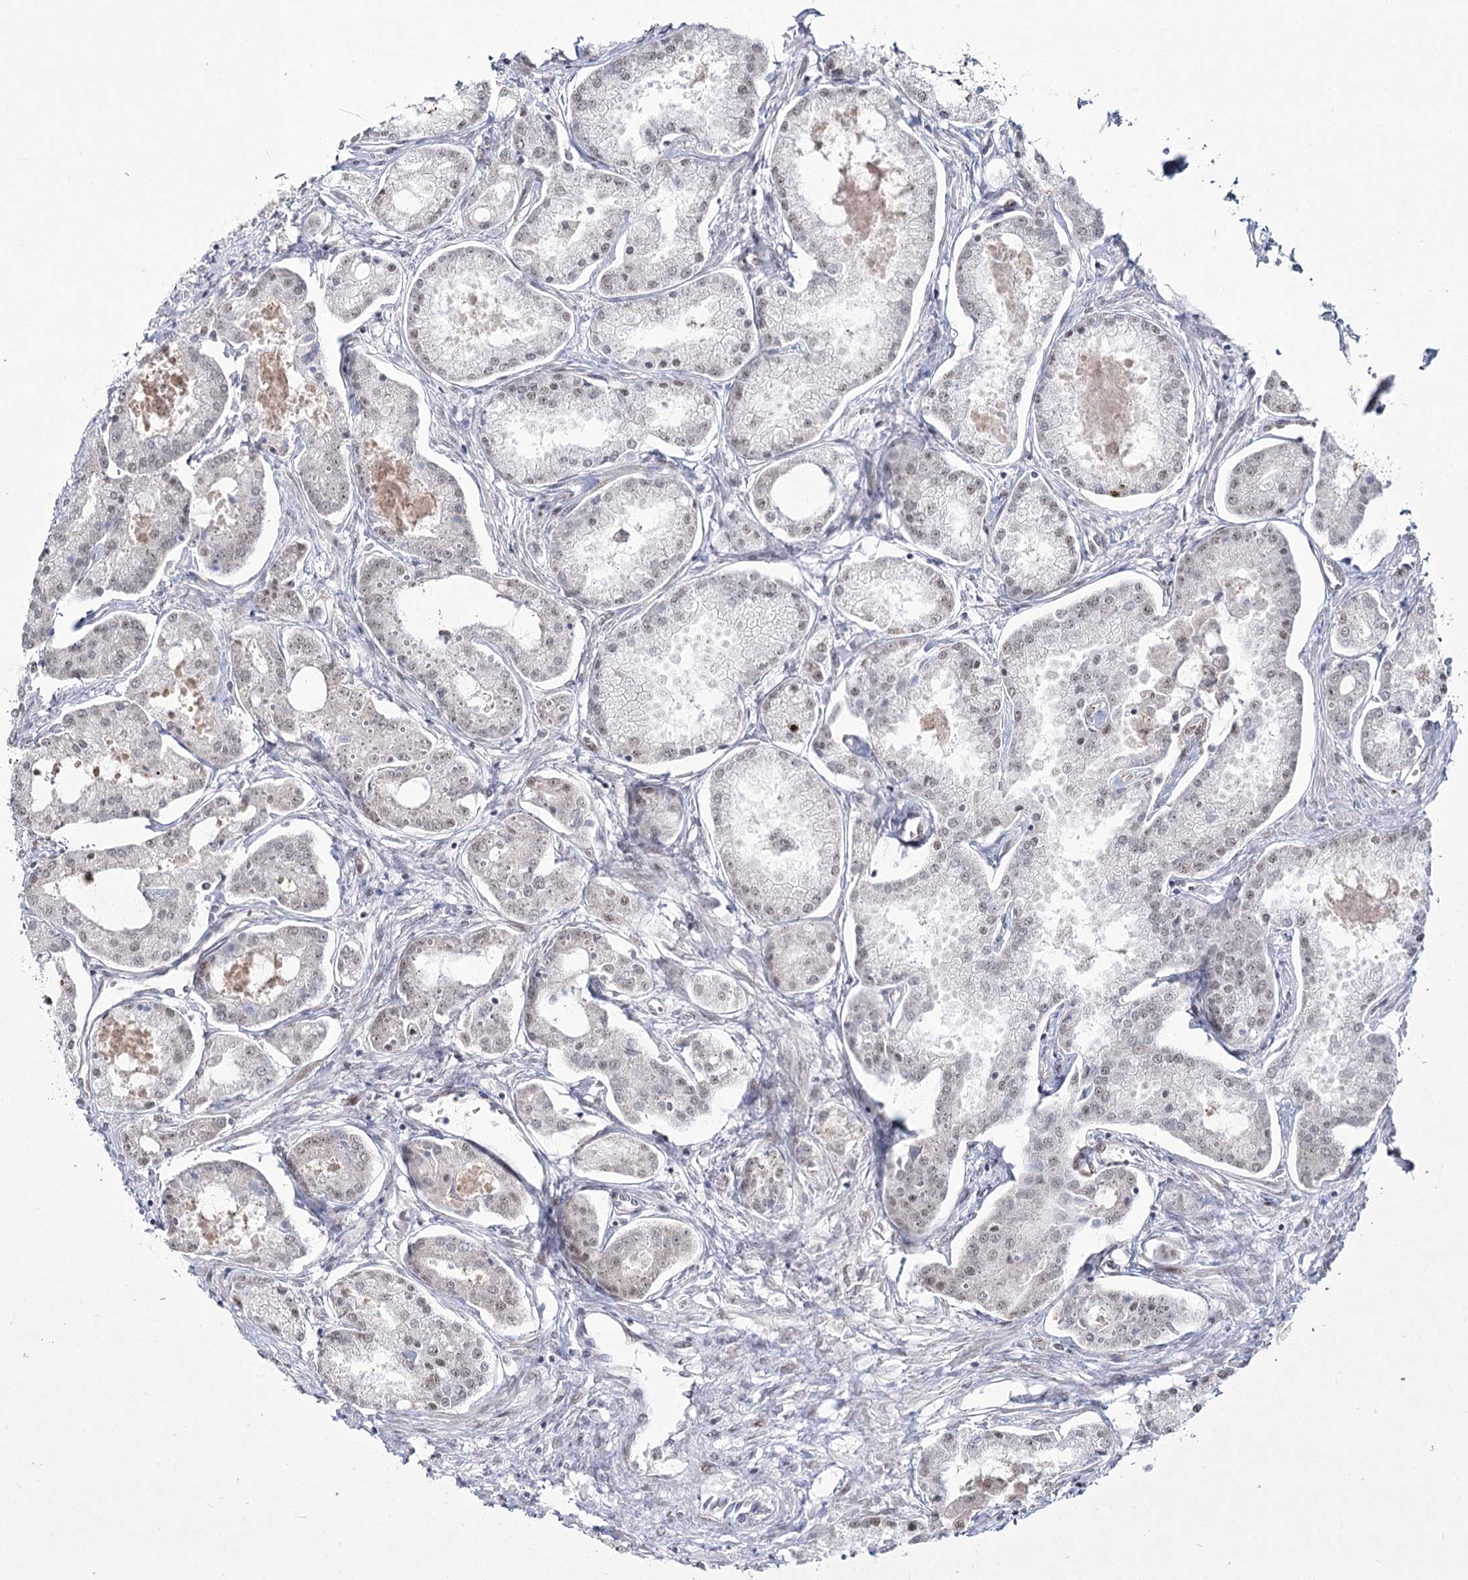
{"staining": {"intensity": "weak", "quantity": "<25%", "location": "nuclear"}, "tissue": "prostate cancer", "cell_type": "Tumor cells", "image_type": "cancer", "snomed": [{"axis": "morphology", "description": "Adenocarcinoma, Low grade"}, {"axis": "topography", "description": "Prostate"}], "caption": "A high-resolution histopathology image shows immunohistochemistry (IHC) staining of prostate cancer, which exhibits no significant expression in tumor cells. Nuclei are stained in blue.", "gene": "YBX3", "patient": {"sex": "male", "age": 68}}